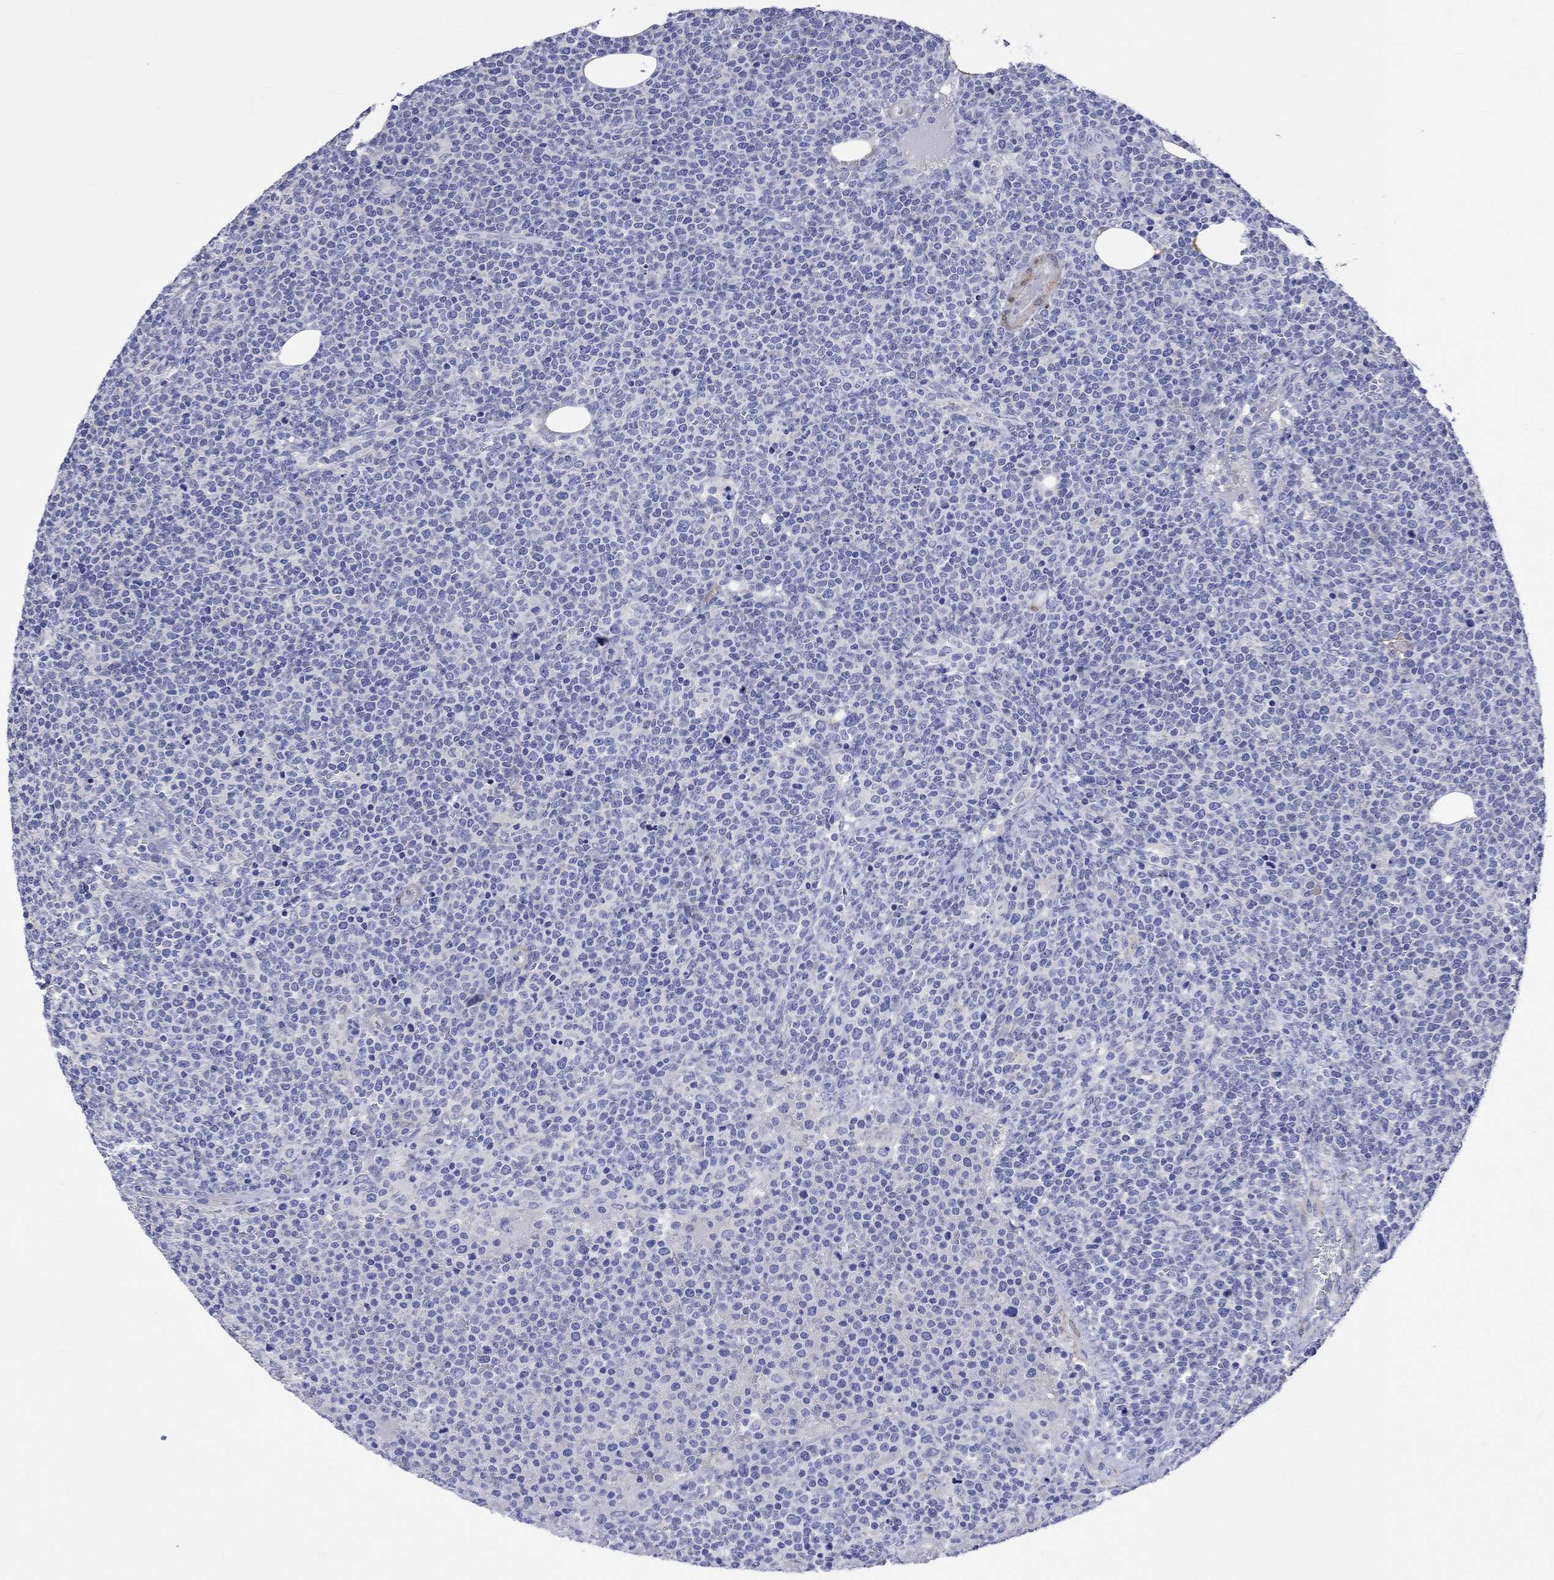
{"staining": {"intensity": "negative", "quantity": "none", "location": "none"}, "tissue": "lymphoma", "cell_type": "Tumor cells", "image_type": "cancer", "snomed": [{"axis": "morphology", "description": "Malignant lymphoma, non-Hodgkin's type, High grade"}, {"axis": "topography", "description": "Lymph node"}], "caption": "IHC image of neoplastic tissue: human high-grade malignant lymphoma, non-Hodgkin's type stained with DAB shows no significant protein expression in tumor cells.", "gene": "CRYAB", "patient": {"sex": "male", "age": 61}}